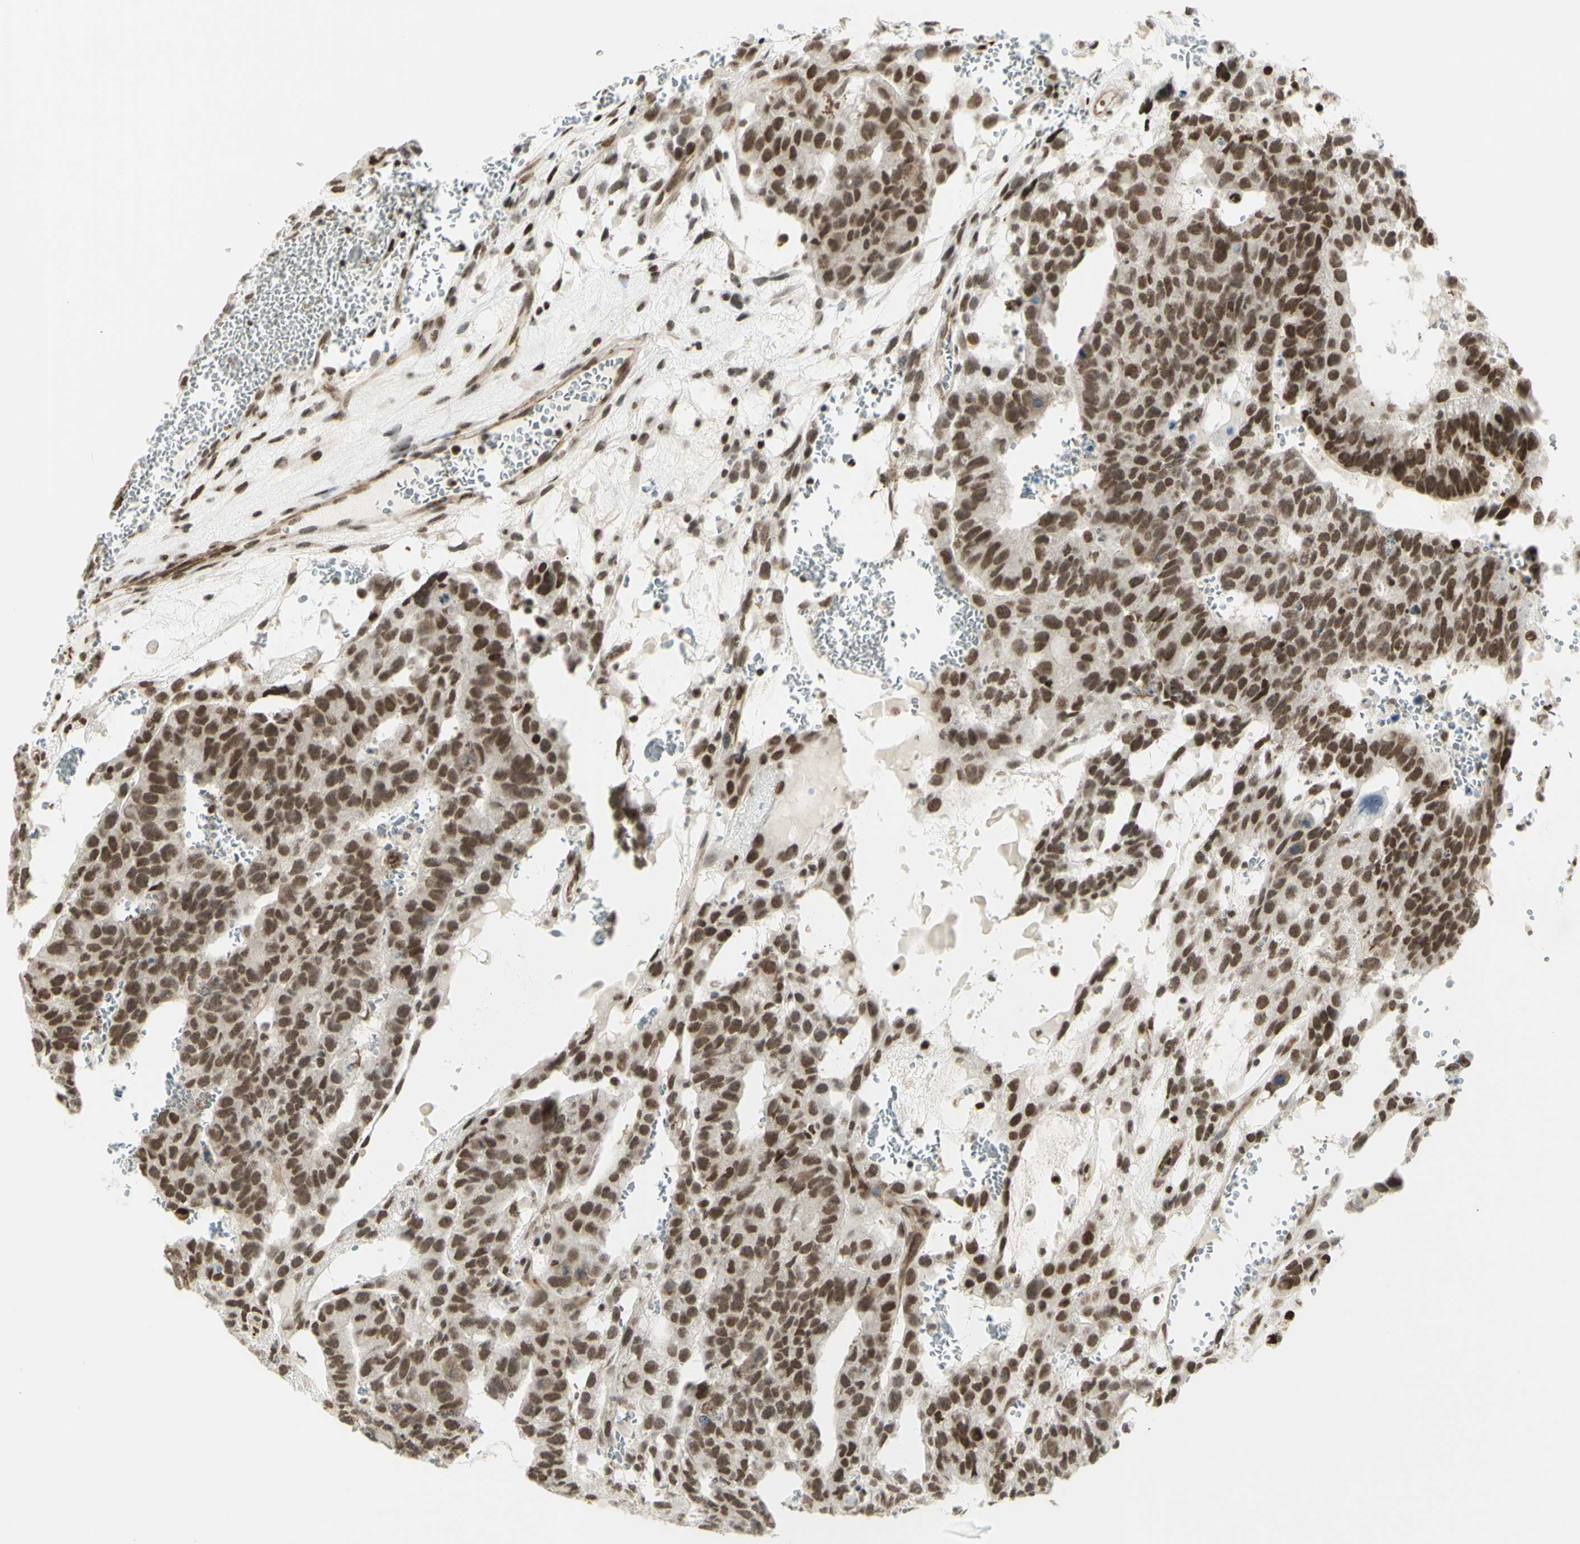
{"staining": {"intensity": "strong", "quantity": ">75%", "location": "nuclear"}, "tissue": "testis cancer", "cell_type": "Tumor cells", "image_type": "cancer", "snomed": [{"axis": "morphology", "description": "Seminoma, NOS"}, {"axis": "morphology", "description": "Carcinoma, Embryonal, NOS"}, {"axis": "topography", "description": "Testis"}], "caption": "This histopathology image shows testis cancer stained with immunohistochemistry to label a protein in brown. The nuclear of tumor cells show strong positivity for the protein. Nuclei are counter-stained blue.", "gene": "ZMYM6", "patient": {"sex": "male", "age": 52}}